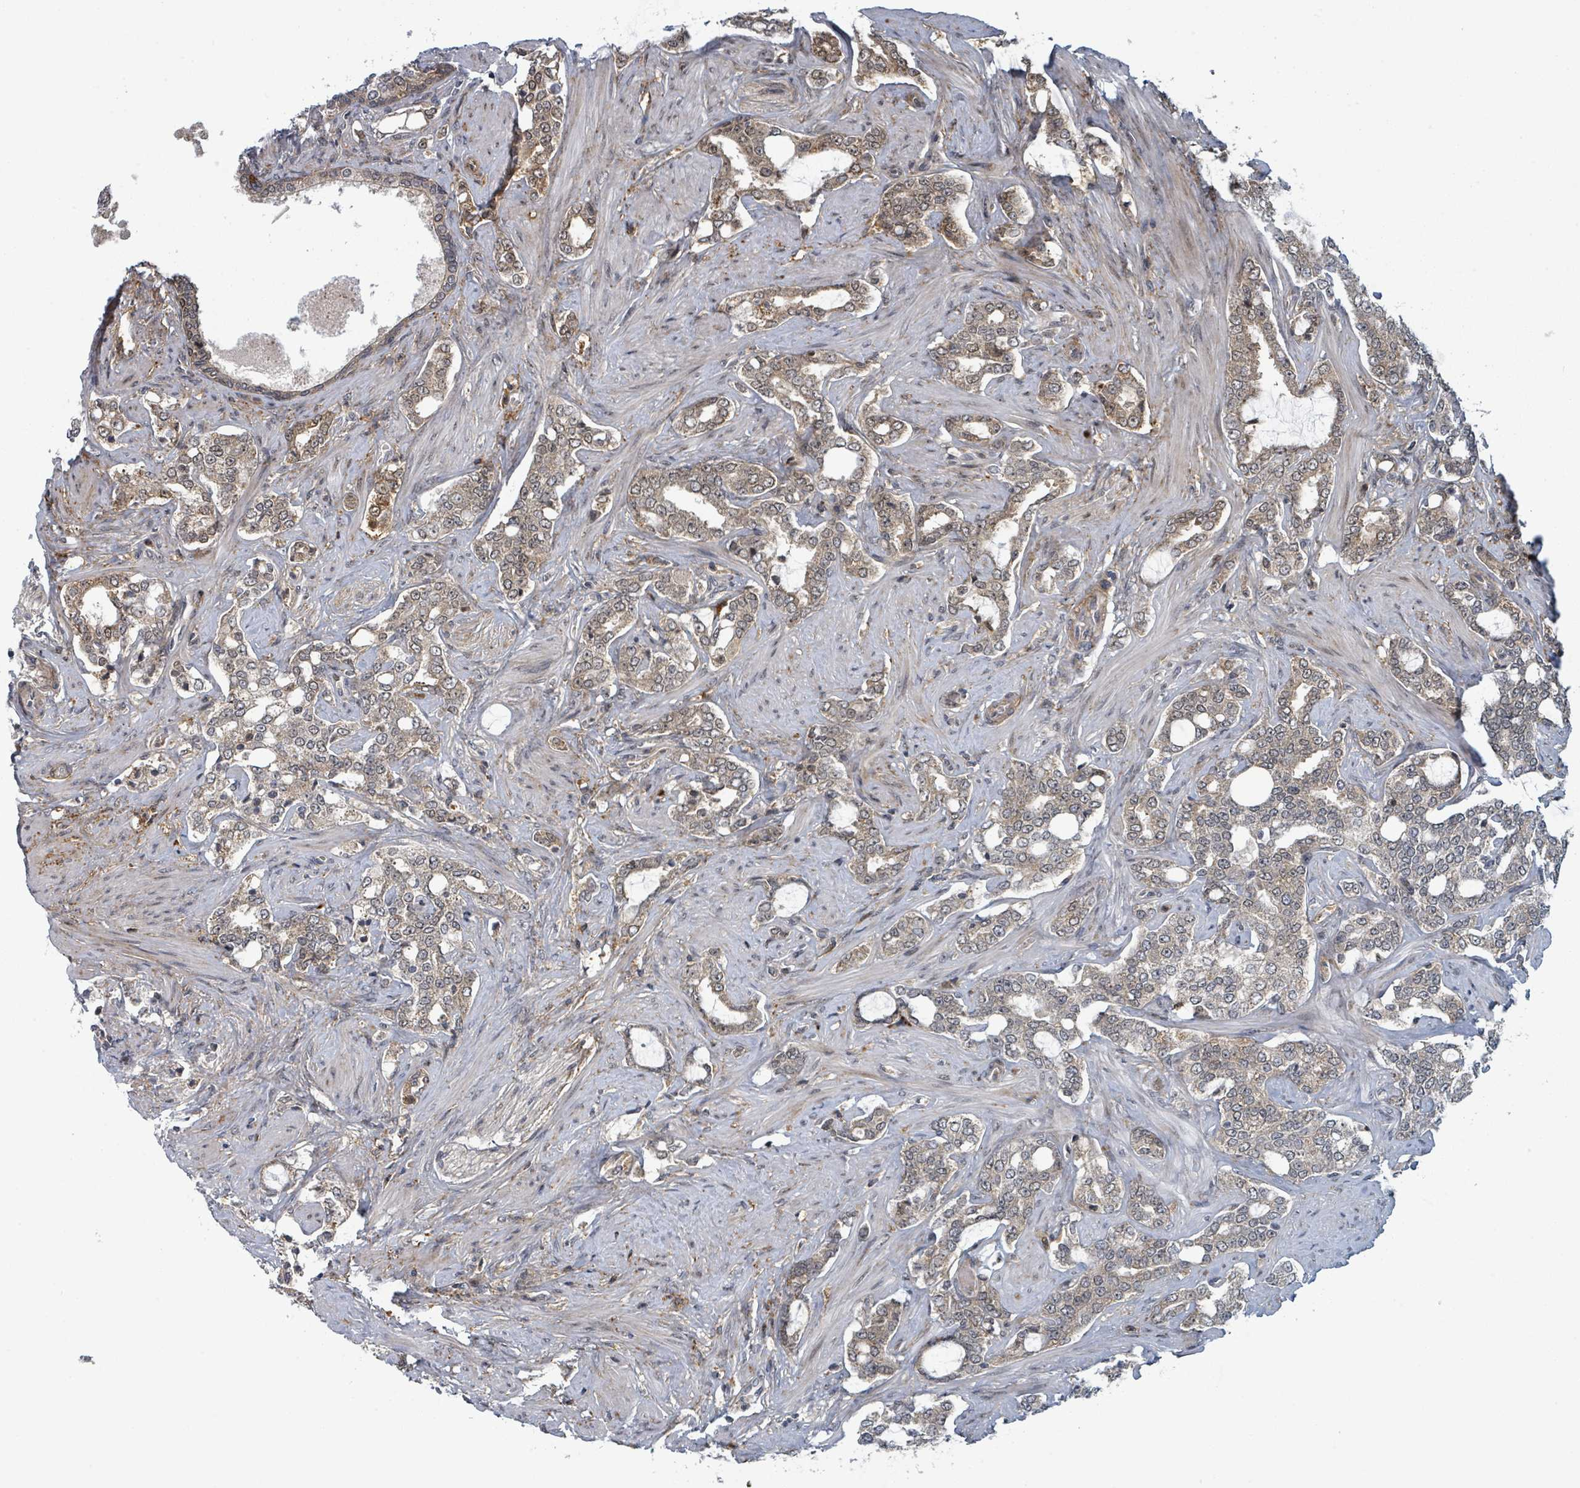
{"staining": {"intensity": "moderate", "quantity": "25%-75%", "location": "cytoplasmic/membranous,nuclear"}, "tissue": "prostate cancer", "cell_type": "Tumor cells", "image_type": "cancer", "snomed": [{"axis": "morphology", "description": "Adenocarcinoma, High grade"}, {"axis": "topography", "description": "Prostate"}], "caption": "The photomicrograph shows staining of prostate cancer (adenocarcinoma (high-grade)), revealing moderate cytoplasmic/membranous and nuclear protein positivity (brown color) within tumor cells. Nuclei are stained in blue.", "gene": "GTF3C1", "patient": {"sex": "male", "age": 64}}